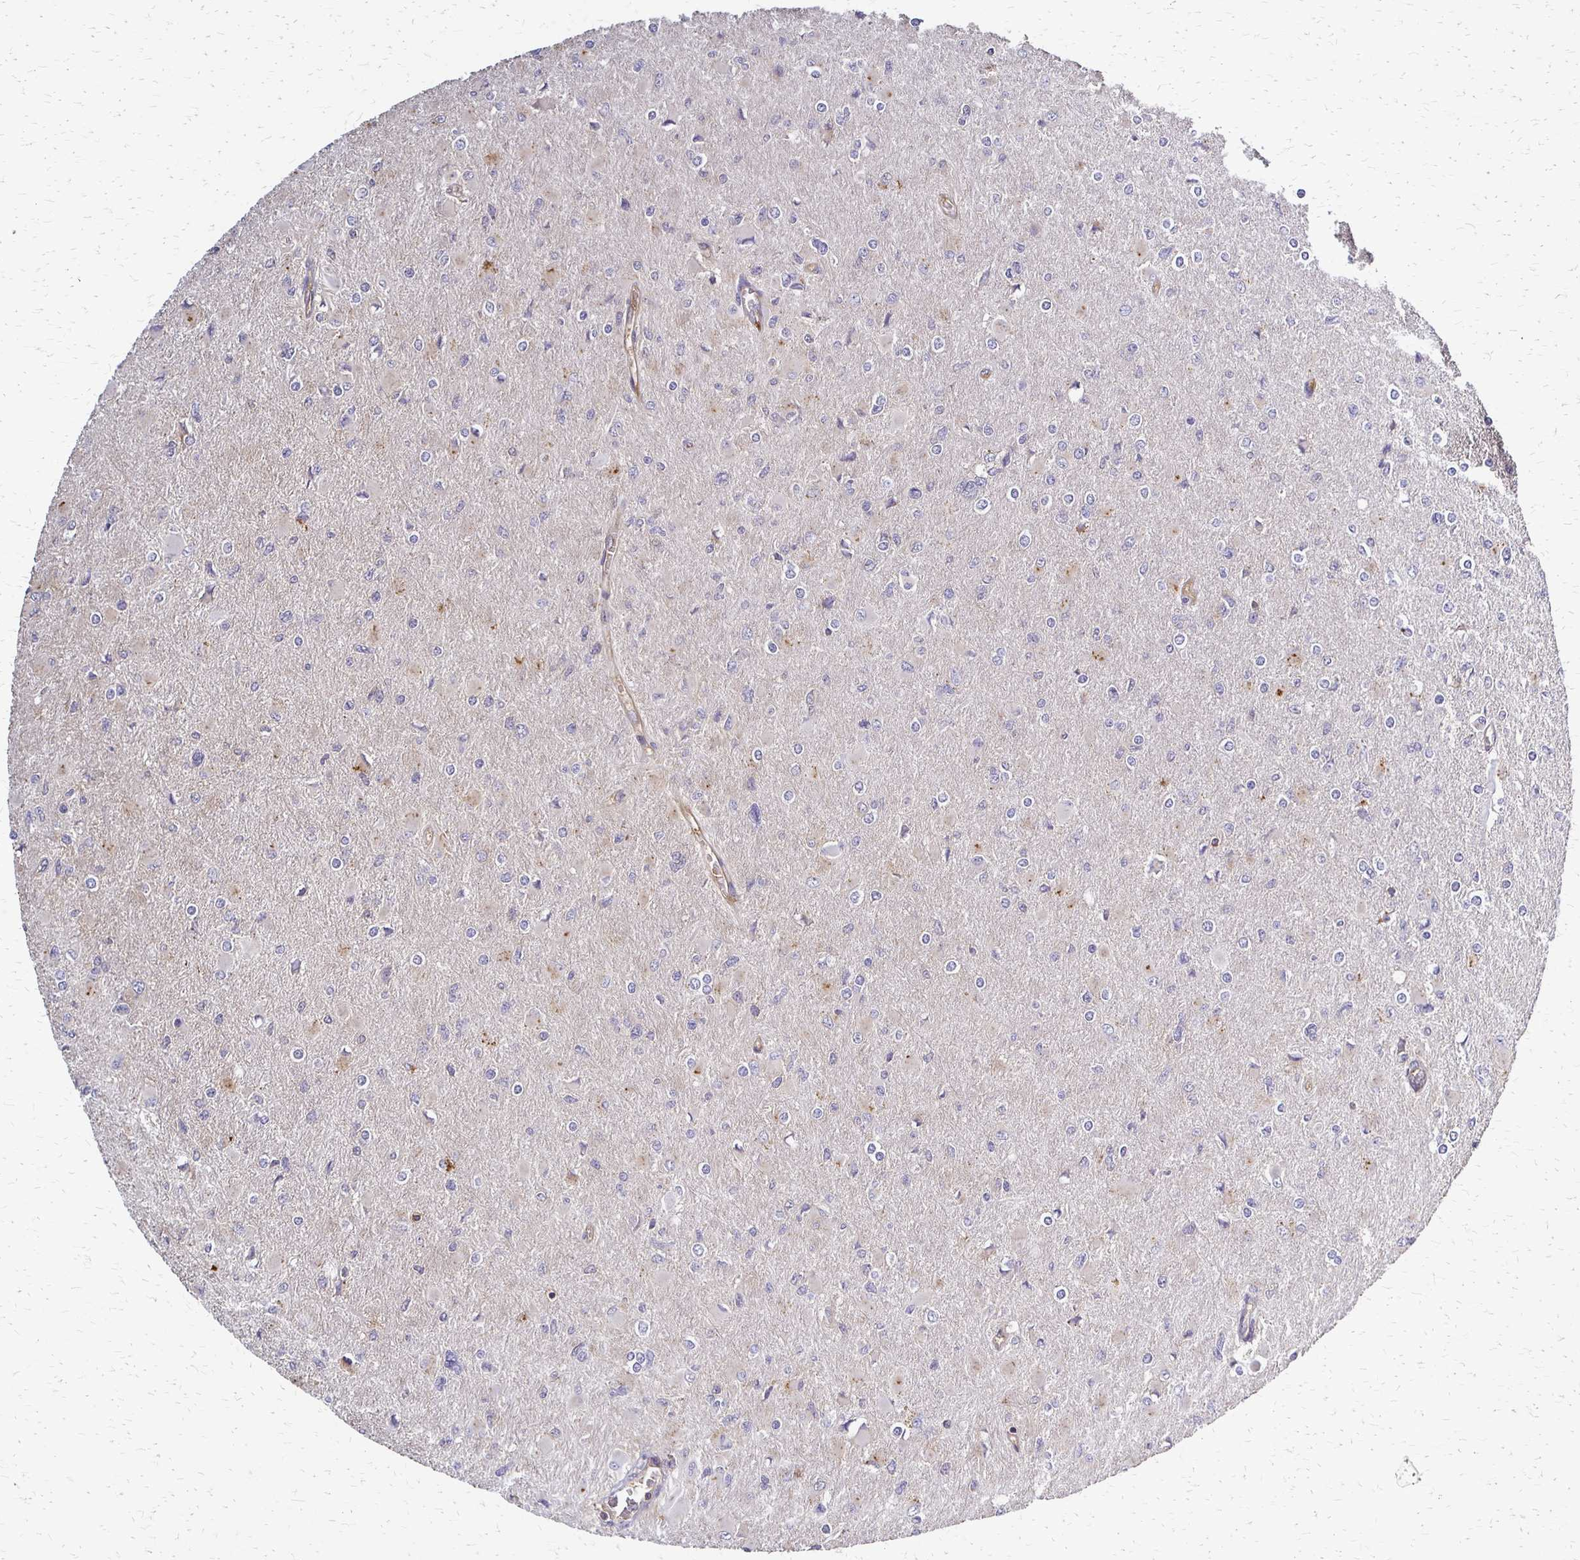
{"staining": {"intensity": "negative", "quantity": "none", "location": "none"}, "tissue": "glioma", "cell_type": "Tumor cells", "image_type": "cancer", "snomed": [{"axis": "morphology", "description": "Glioma, malignant, High grade"}, {"axis": "topography", "description": "Cerebral cortex"}], "caption": "Human glioma stained for a protein using IHC shows no staining in tumor cells.", "gene": "SLC9A9", "patient": {"sex": "female", "age": 36}}